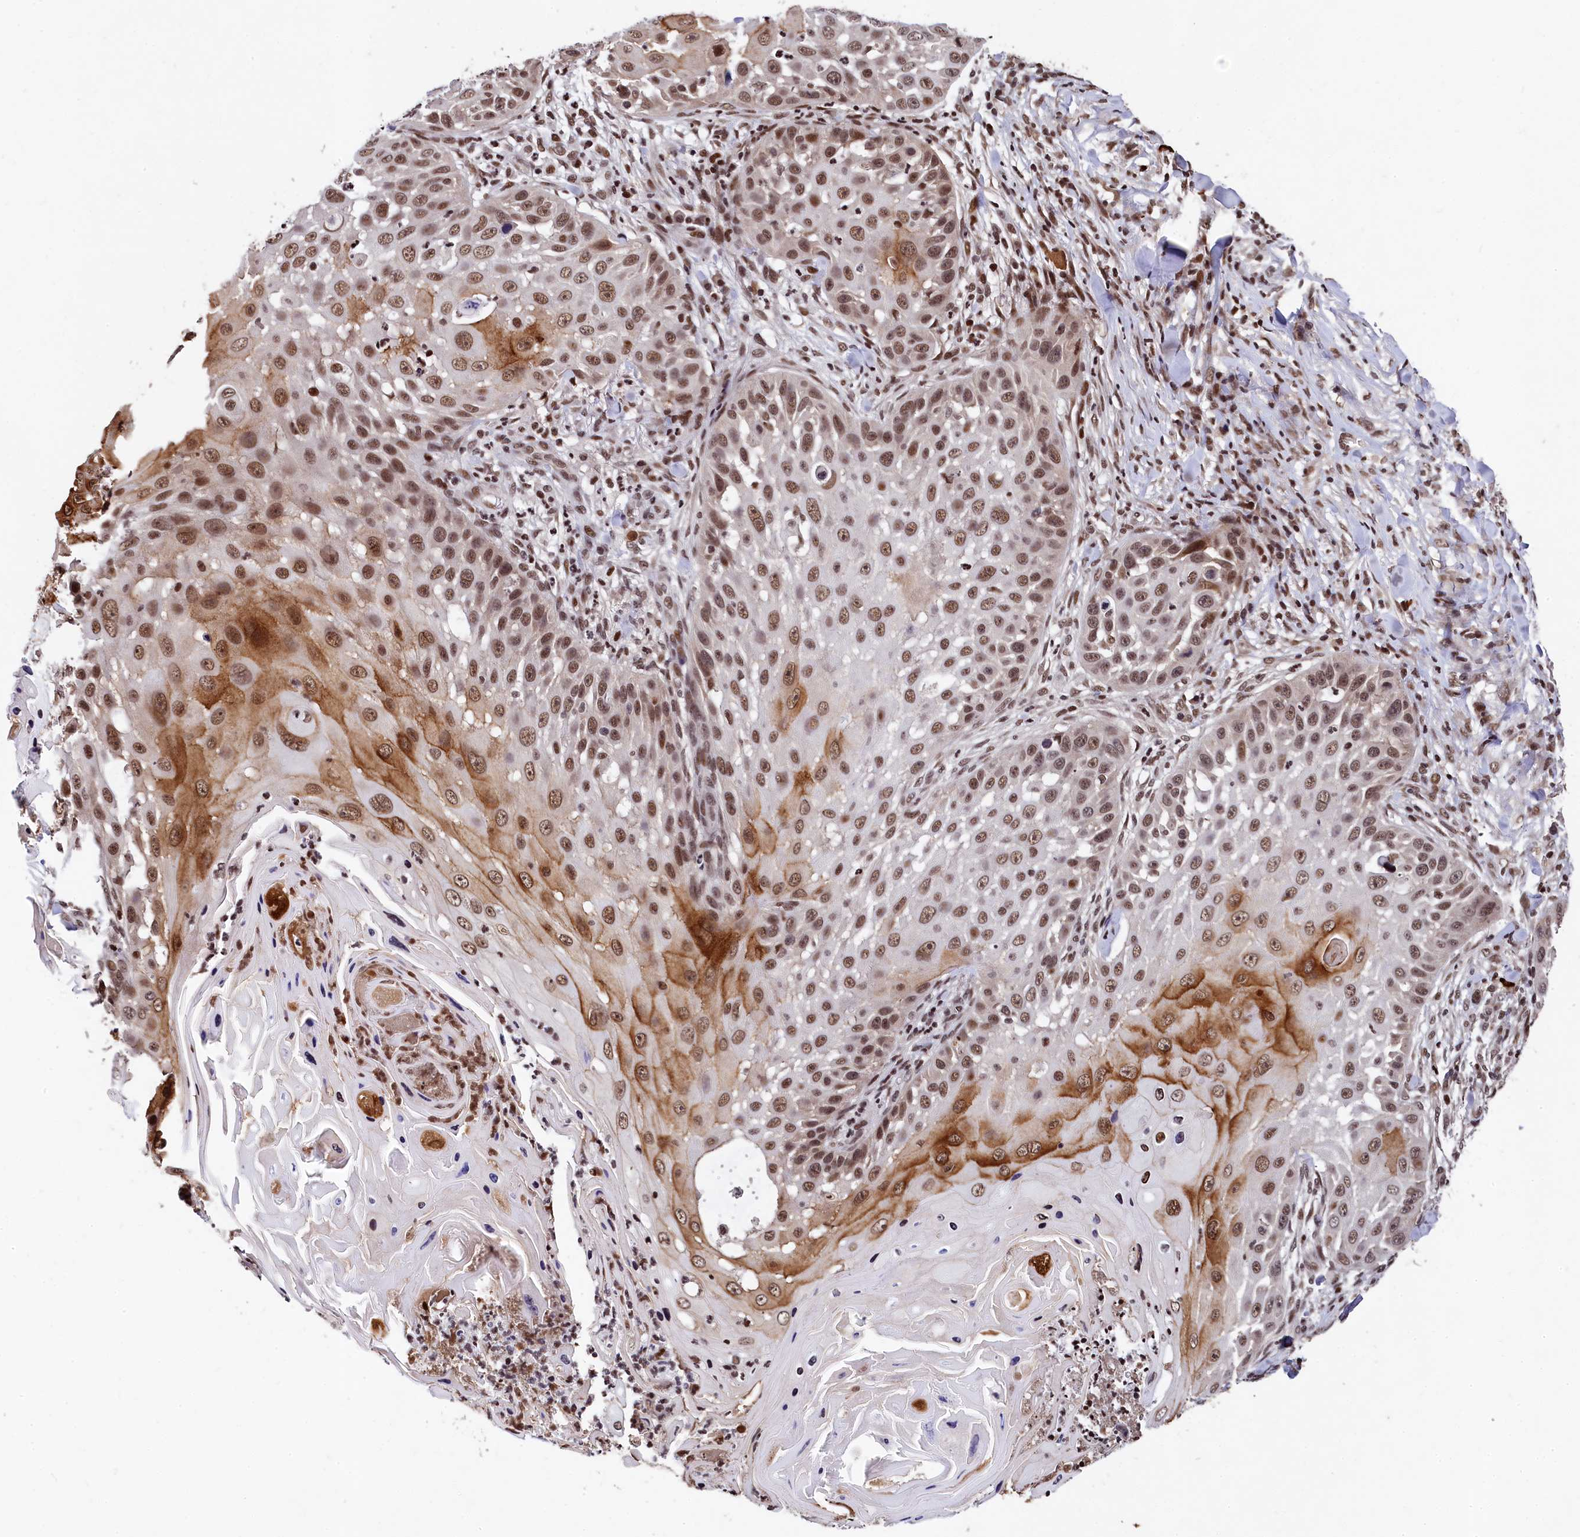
{"staining": {"intensity": "moderate", "quantity": ">75%", "location": "nuclear"}, "tissue": "skin cancer", "cell_type": "Tumor cells", "image_type": "cancer", "snomed": [{"axis": "morphology", "description": "Squamous cell carcinoma, NOS"}, {"axis": "topography", "description": "Skin"}], "caption": "Skin cancer (squamous cell carcinoma) stained with a protein marker reveals moderate staining in tumor cells.", "gene": "FAM217B", "patient": {"sex": "female", "age": 44}}